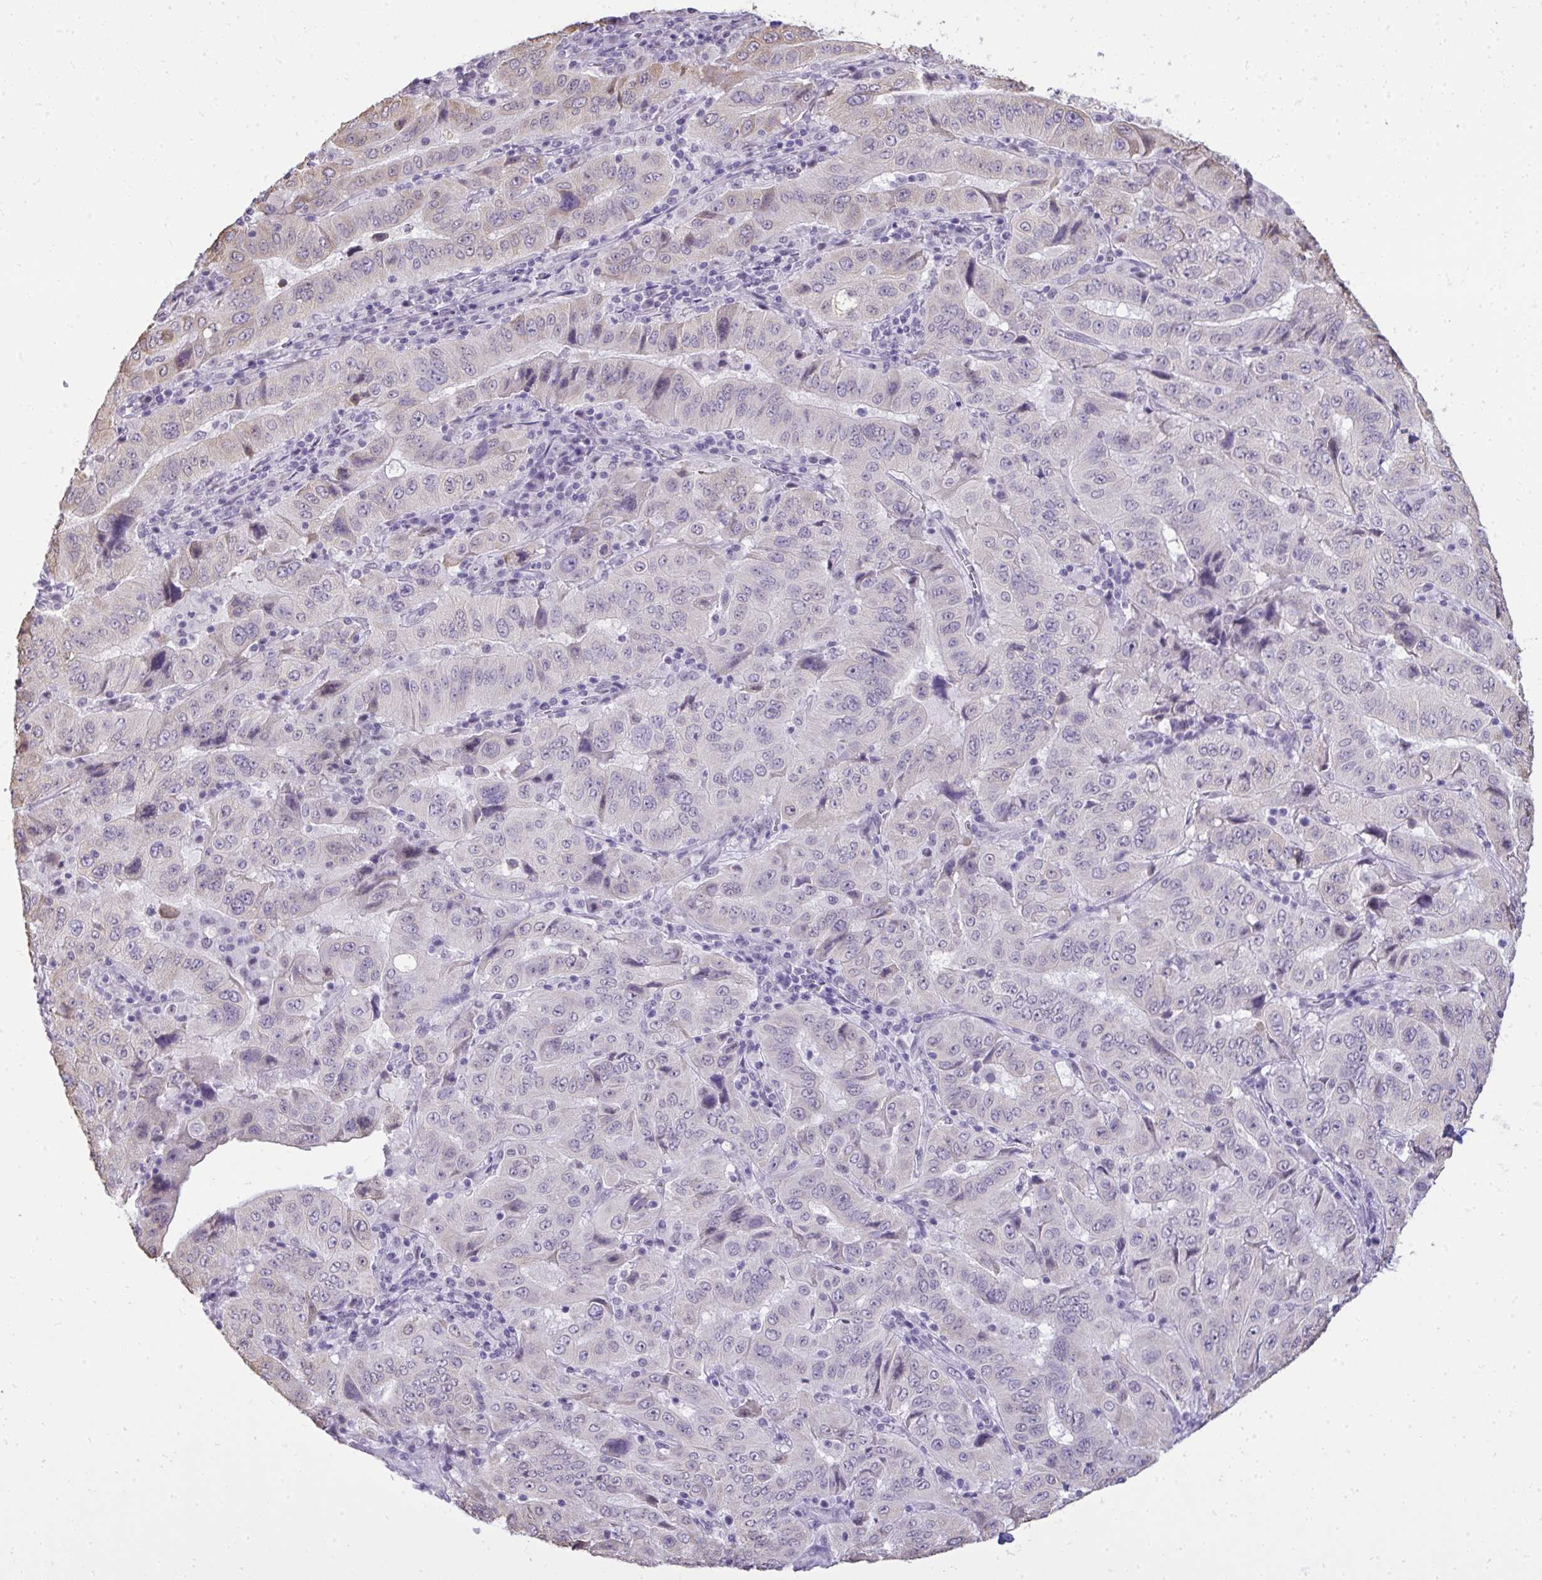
{"staining": {"intensity": "negative", "quantity": "none", "location": "none"}, "tissue": "pancreatic cancer", "cell_type": "Tumor cells", "image_type": "cancer", "snomed": [{"axis": "morphology", "description": "Adenocarcinoma, NOS"}, {"axis": "topography", "description": "Pancreas"}], "caption": "Micrograph shows no protein positivity in tumor cells of pancreatic cancer (adenocarcinoma) tissue.", "gene": "NPPA", "patient": {"sex": "male", "age": 63}}